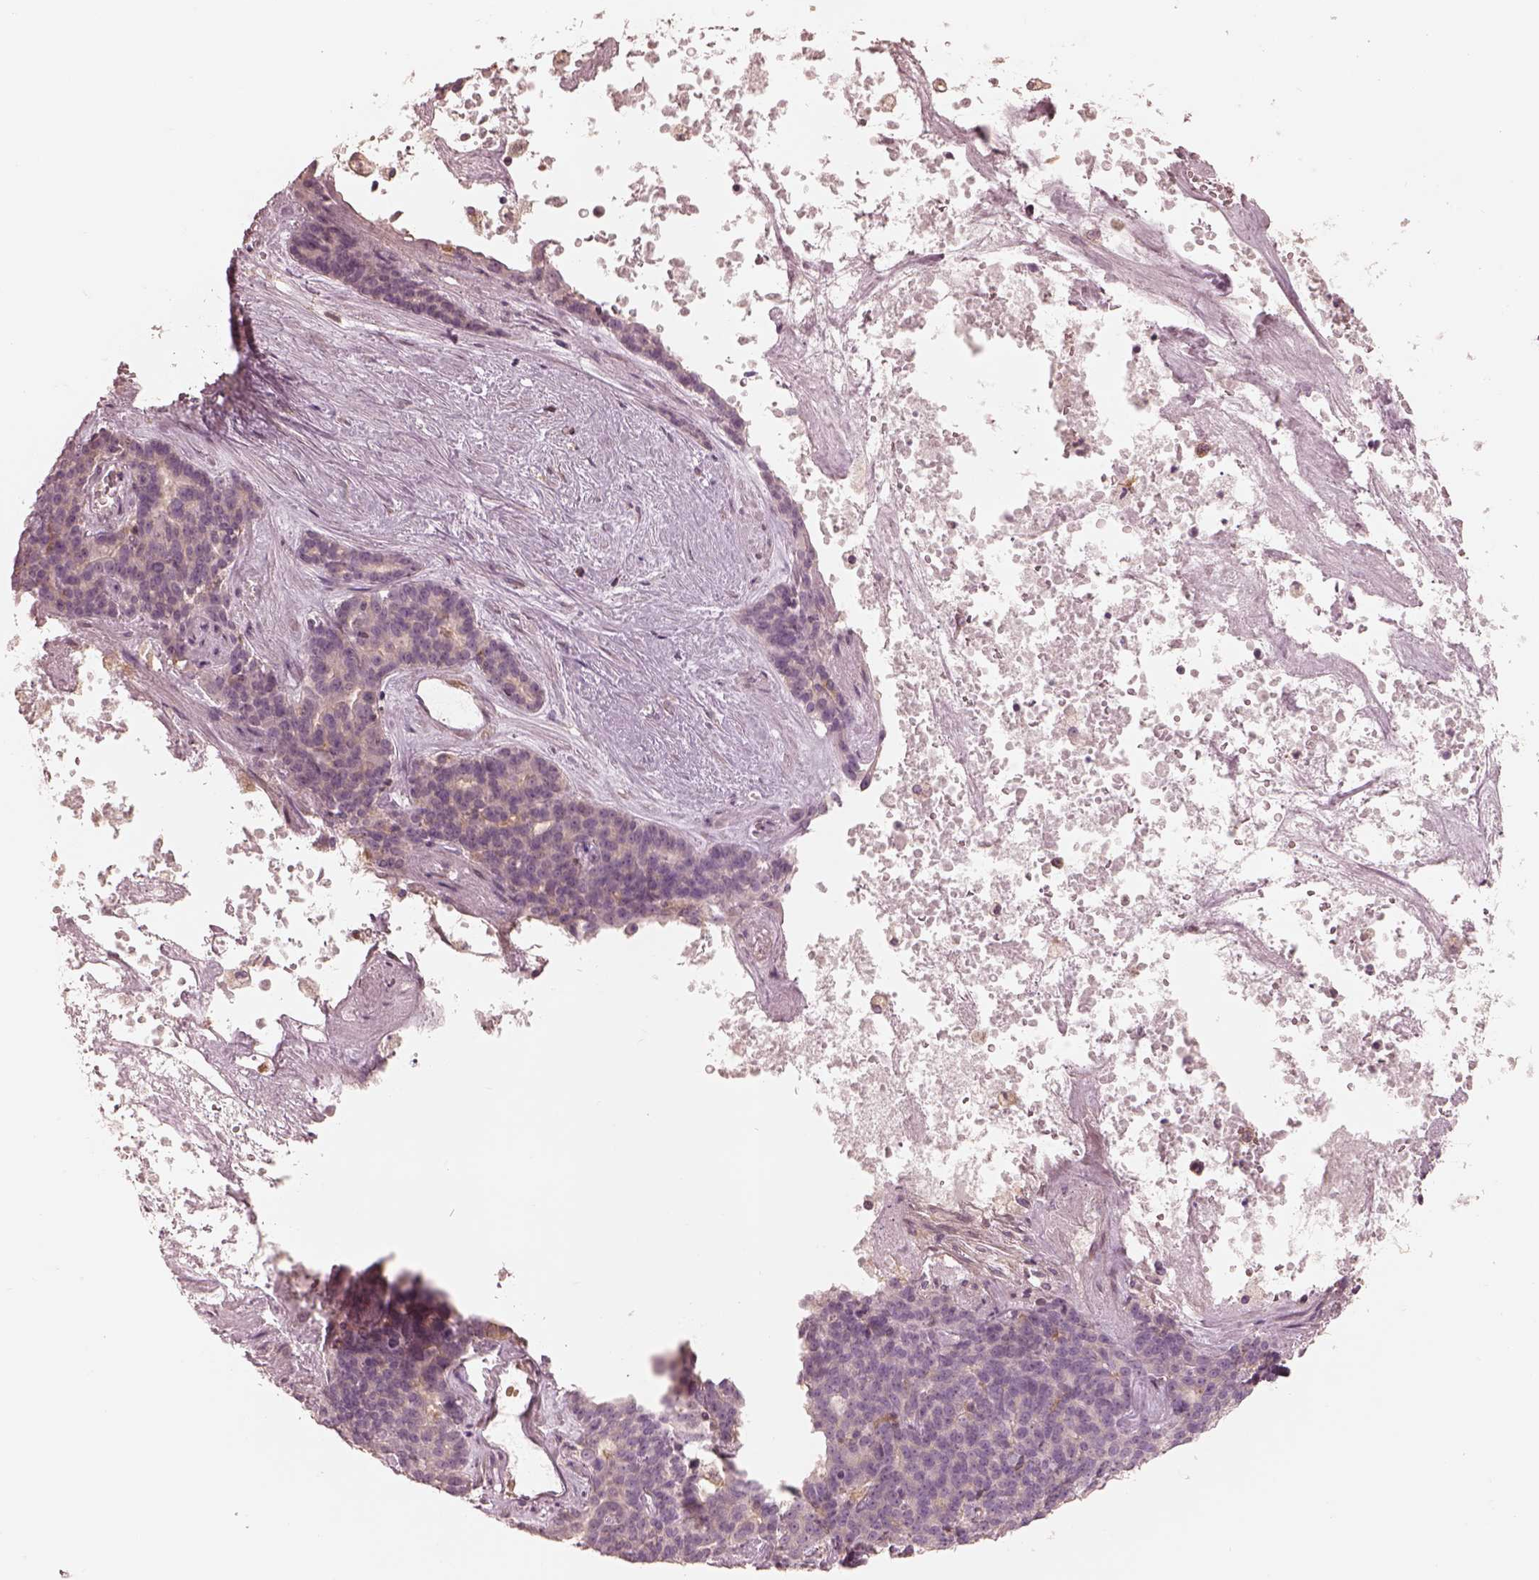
{"staining": {"intensity": "negative", "quantity": "none", "location": "none"}, "tissue": "liver cancer", "cell_type": "Tumor cells", "image_type": "cancer", "snomed": [{"axis": "morphology", "description": "Cholangiocarcinoma"}, {"axis": "topography", "description": "Liver"}], "caption": "Immunohistochemistry photomicrograph of neoplastic tissue: human liver cancer stained with DAB (3,3'-diaminobenzidine) displays no significant protein staining in tumor cells.", "gene": "PRKACG", "patient": {"sex": "female", "age": 47}}